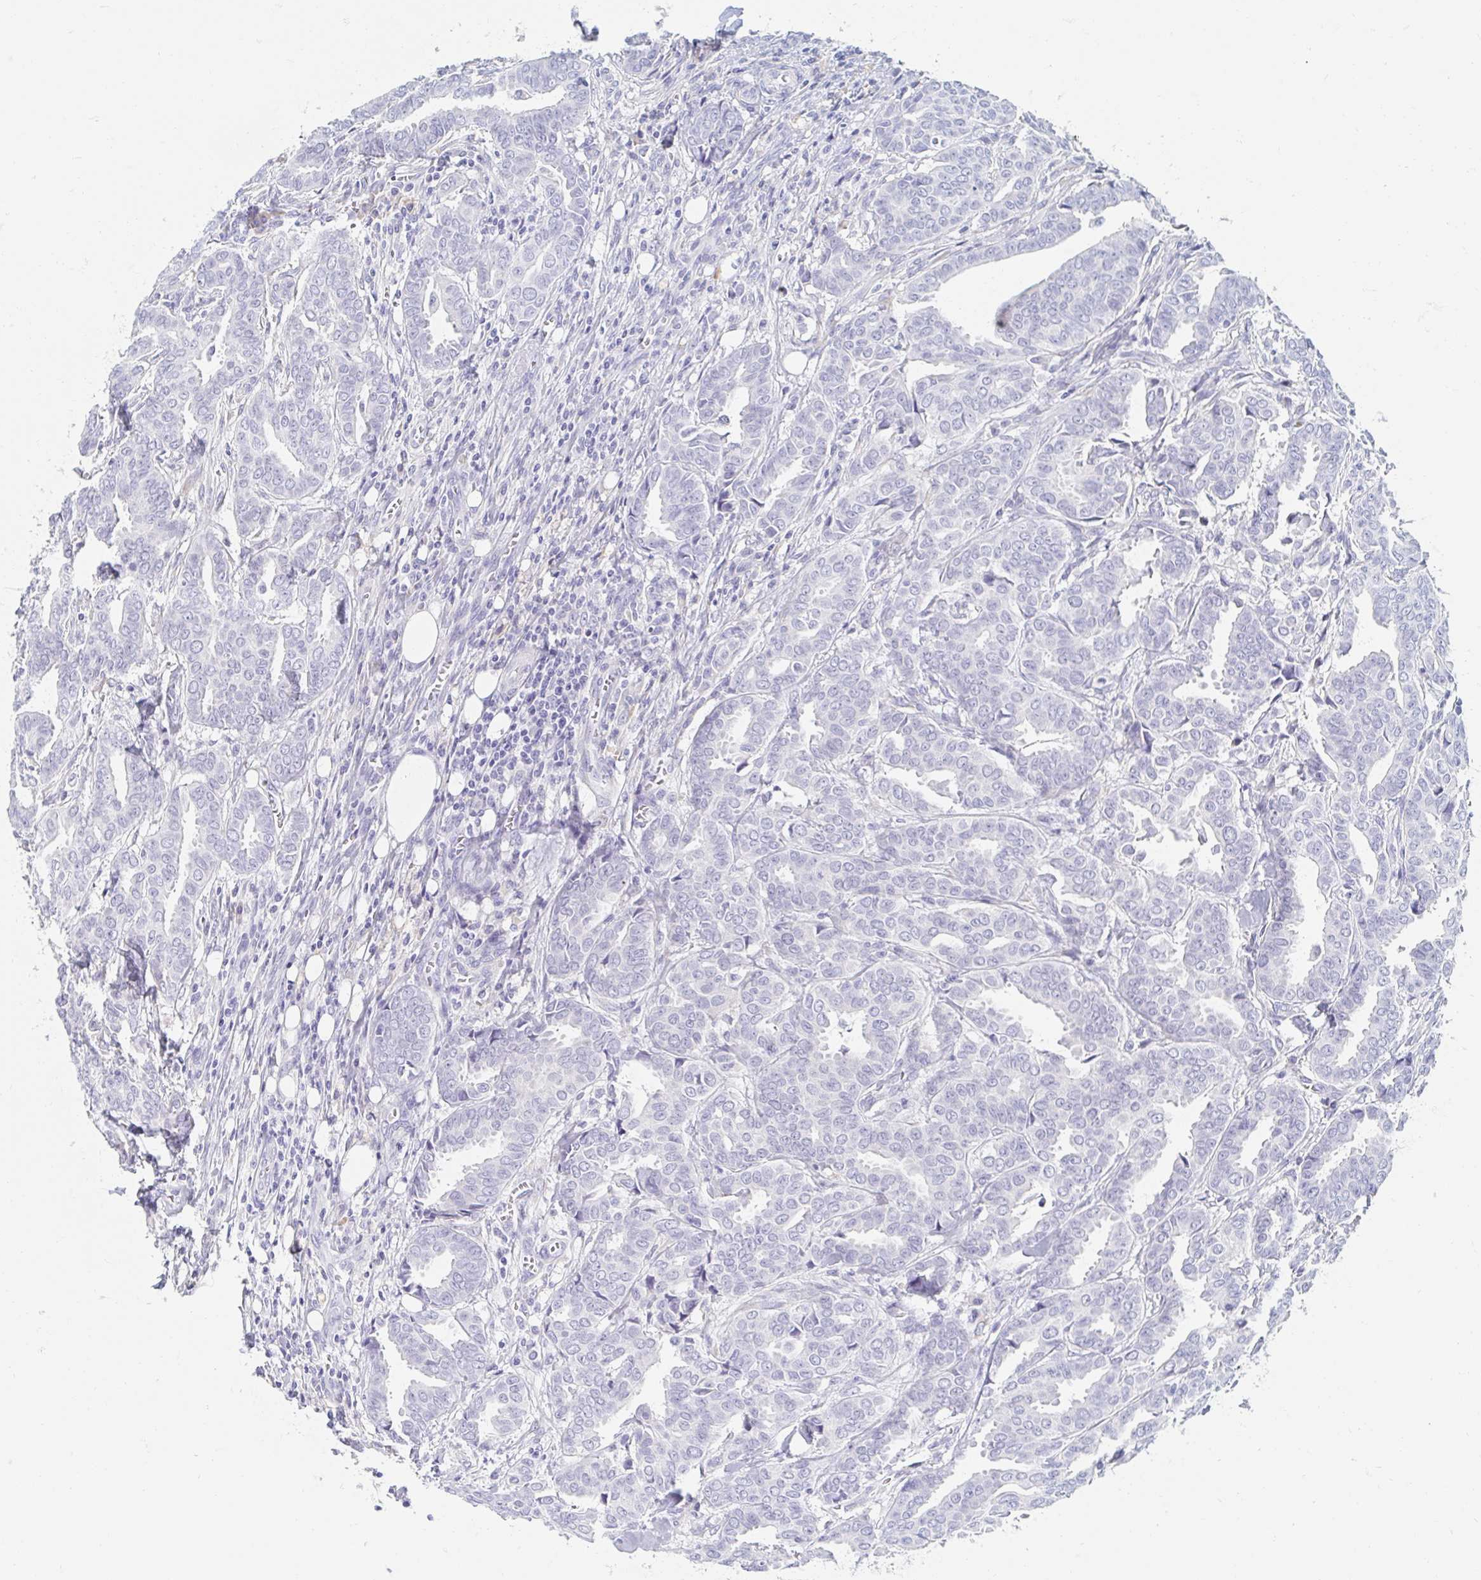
{"staining": {"intensity": "negative", "quantity": "none", "location": "none"}, "tissue": "breast cancer", "cell_type": "Tumor cells", "image_type": "cancer", "snomed": [{"axis": "morphology", "description": "Duct carcinoma"}, {"axis": "topography", "description": "Breast"}], "caption": "Tumor cells are negative for protein expression in human breast cancer.", "gene": "MYLK2", "patient": {"sex": "female", "age": 45}}